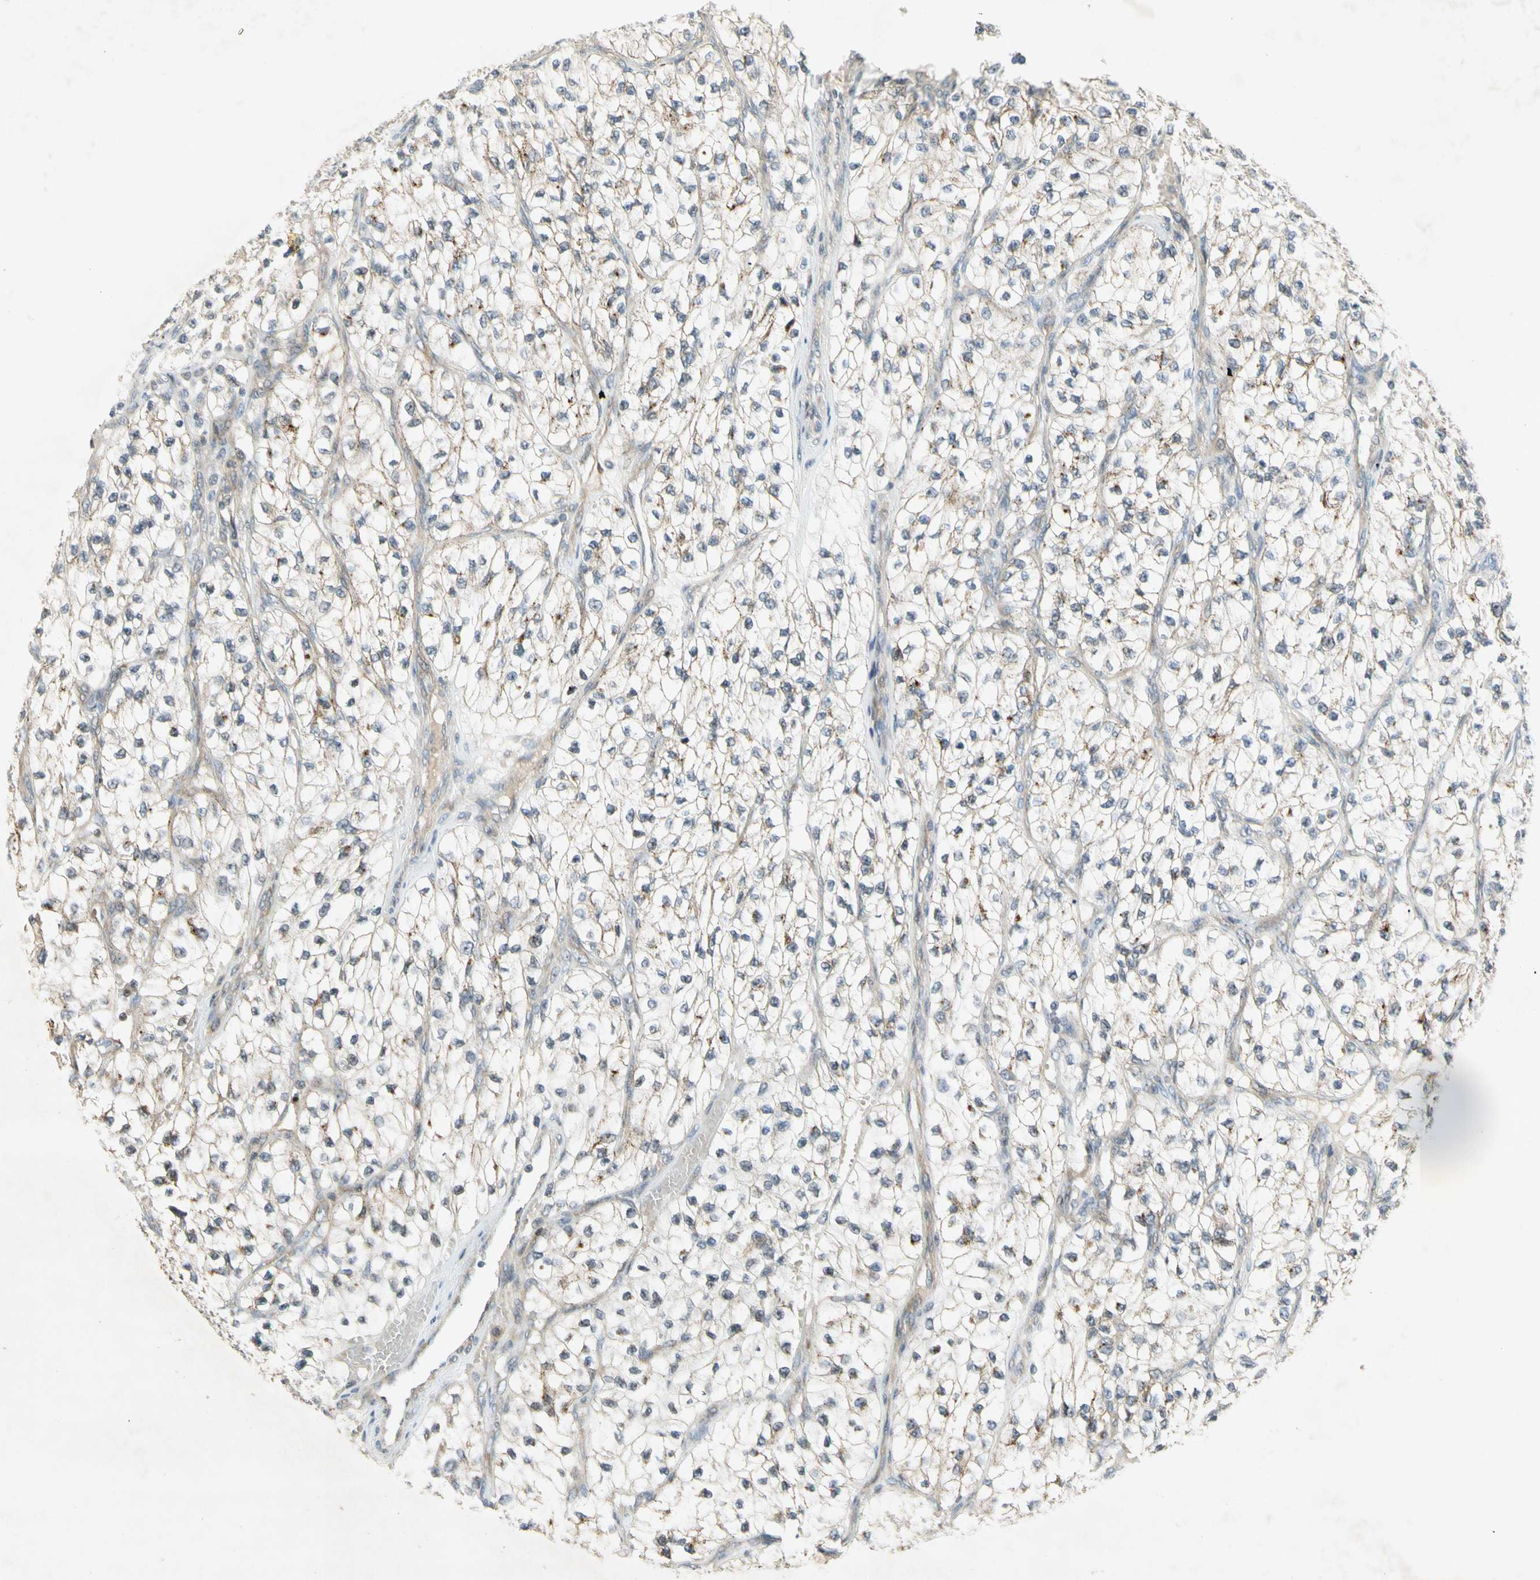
{"staining": {"intensity": "weak", "quantity": "<25%", "location": "cytoplasmic/membranous"}, "tissue": "renal cancer", "cell_type": "Tumor cells", "image_type": "cancer", "snomed": [{"axis": "morphology", "description": "Adenocarcinoma, NOS"}, {"axis": "topography", "description": "Kidney"}], "caption": "A photomicrograph of human adenocarcinoma (renal) is negative for staining in tumor cells.", "gene": "ETF1", "patient": {"sex": "female", "age": 57}}